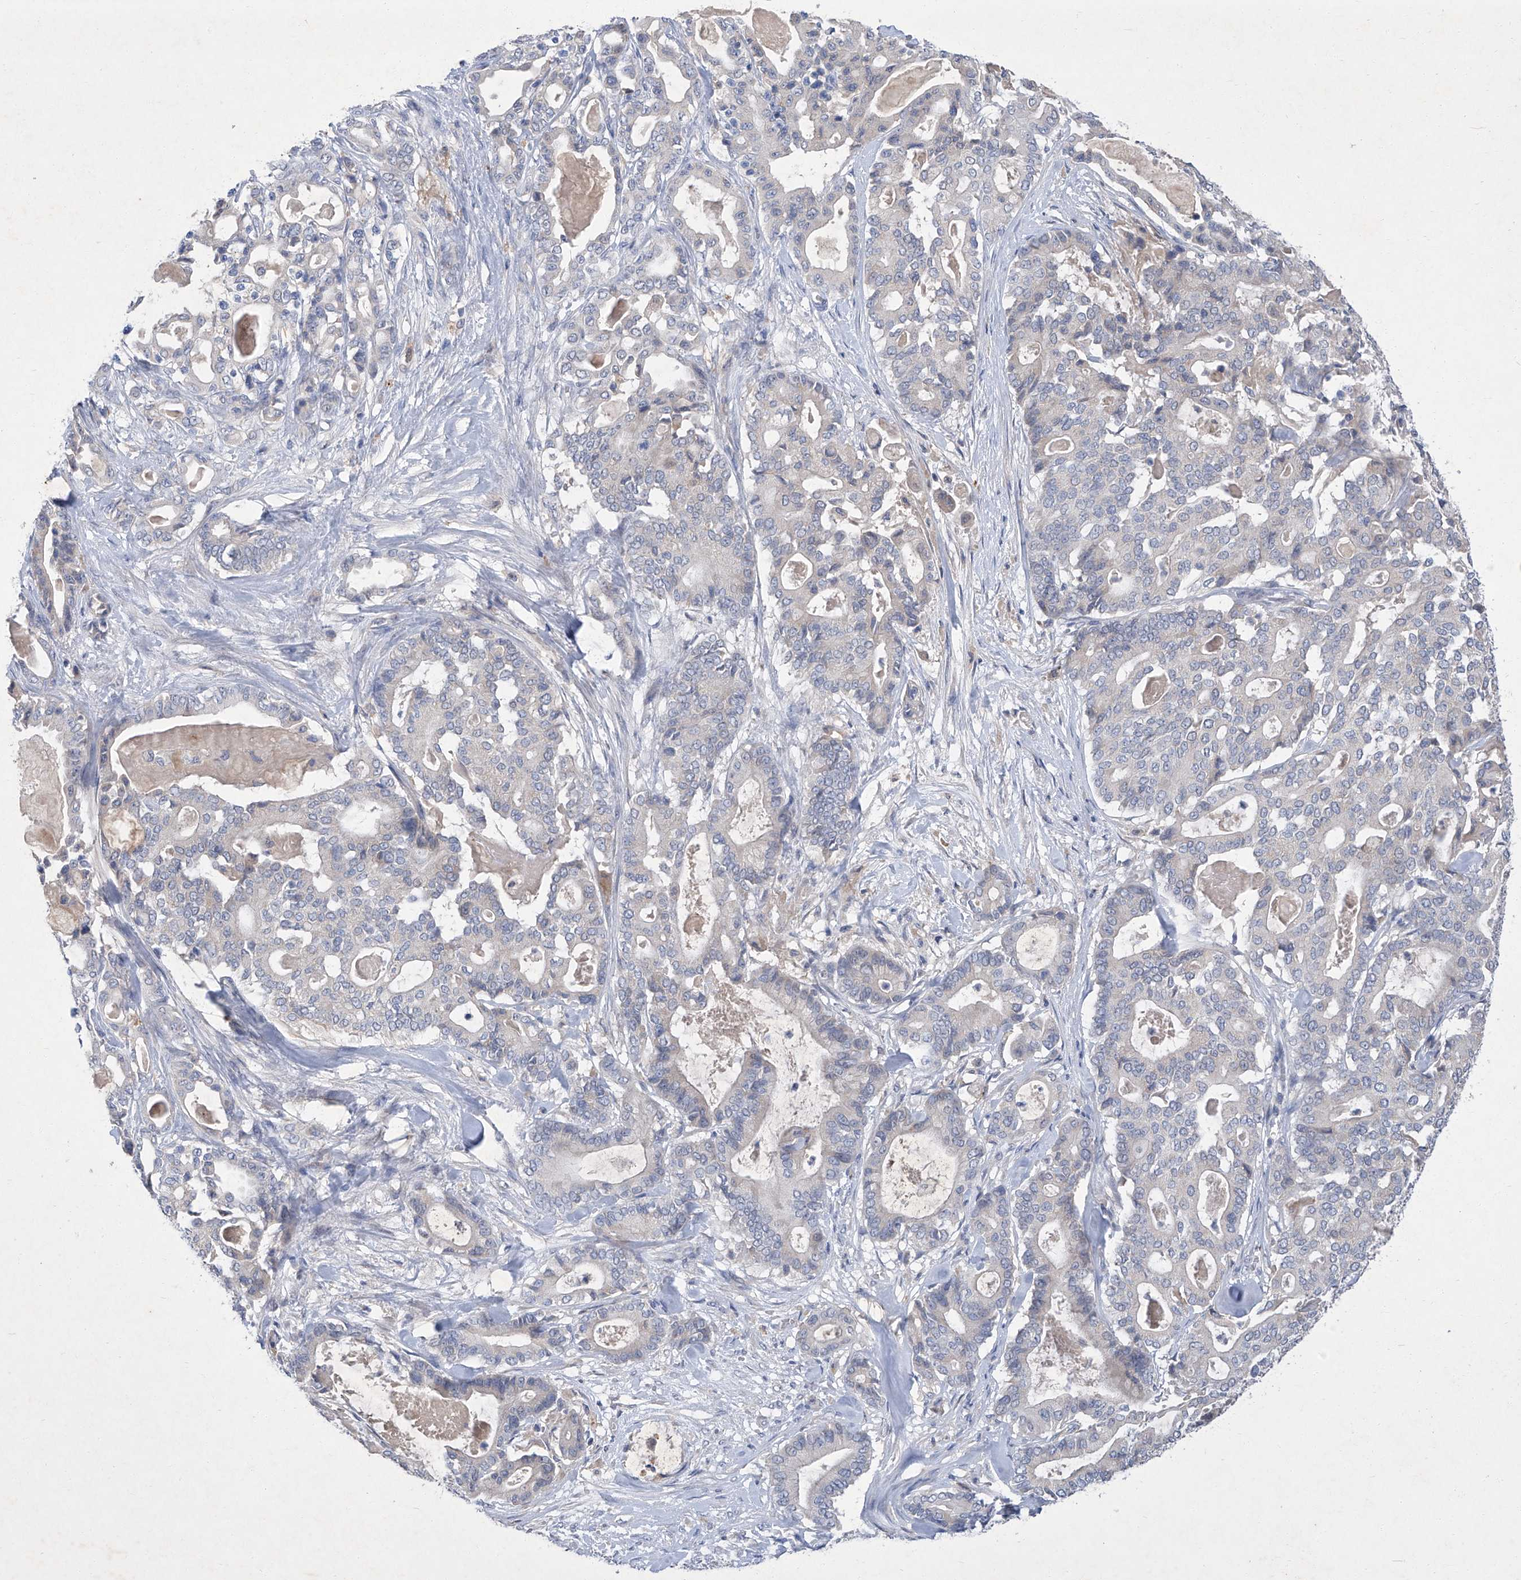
{"staining": {"intensity": "negative", "quantity": "none", "location": "none"}, "tissue": "pancreatic cancer", "cell_type": "Tumor cells", "image_type": "cancer", "snomed": [{"axis": "morphology", "description": "Adenocarcinoma, NOS"}, {"axis": "topography", "description": "Pancreas"}], "caption": "IHC micrograph of pancreatic cancer stained for a protein (brown), which exhibits no positivity in tumor cells.", "gene": "SBK2", "patient": {"sex": "male", "age": 63}}